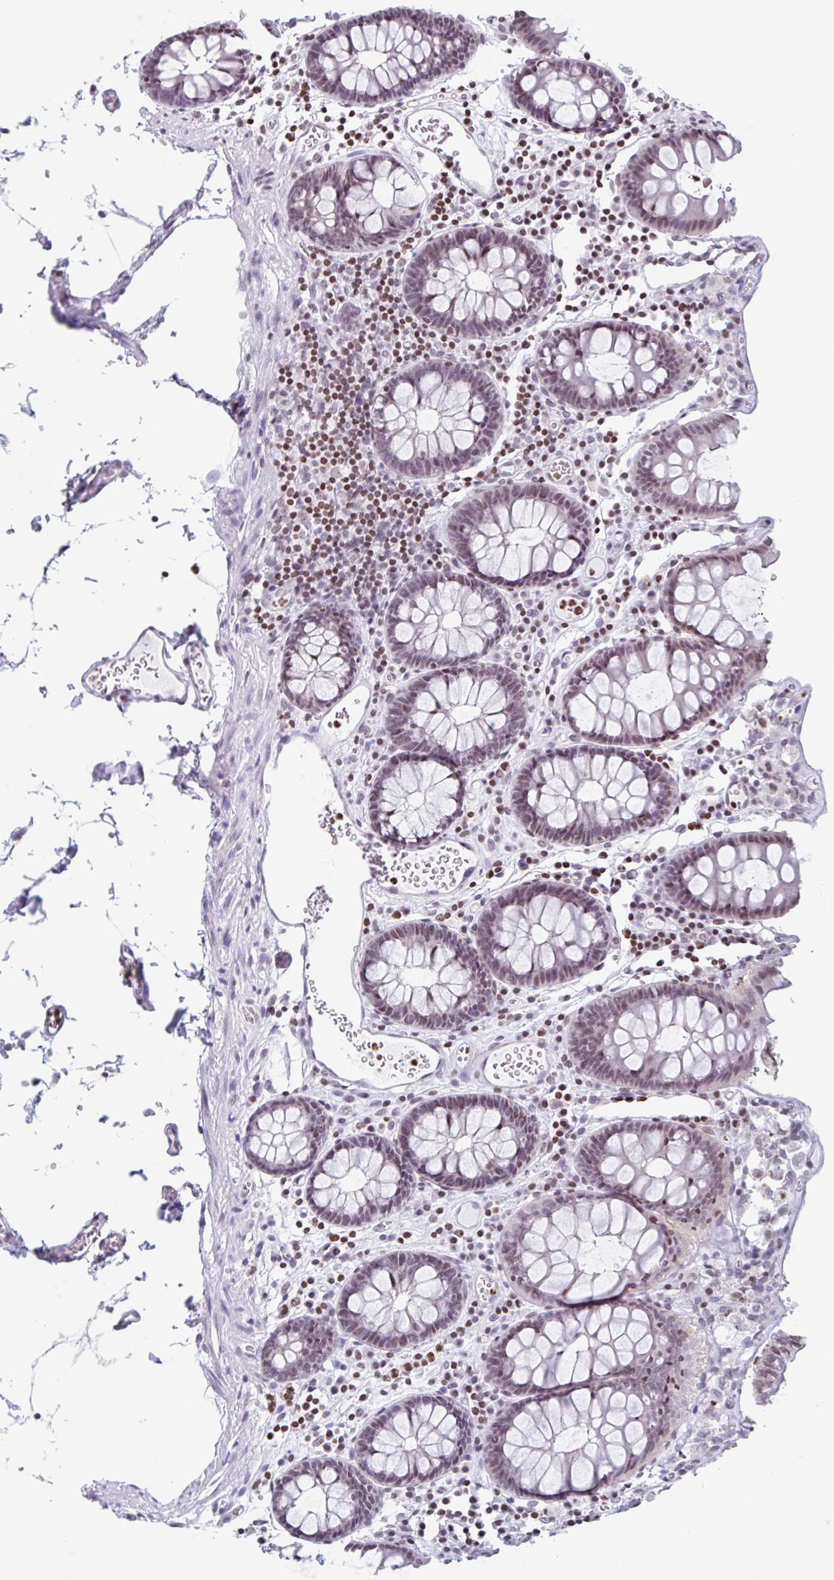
{"staining": {"intensity": "weak", "quantity": "25%-75%", "location": "nuclear"}, "tissue": "colon", "cell_type": "Endothelial cells", "image_type": "normal", "snomed": [{"axis": "morphology", "description": "Normal tissue, NOS"}, {"axis": "topography", "description": "Colon"}, {"axis": "topography", "description": "Peripheral nerve tissue"}], "caption": "Immunohistochemical staining of unremarkable colon displays weak nuclear protein positivity in approximately 25%-75% of endothelial cells.", "gene": "NOL6", "patient": {"sex": "male", "age": 84}}